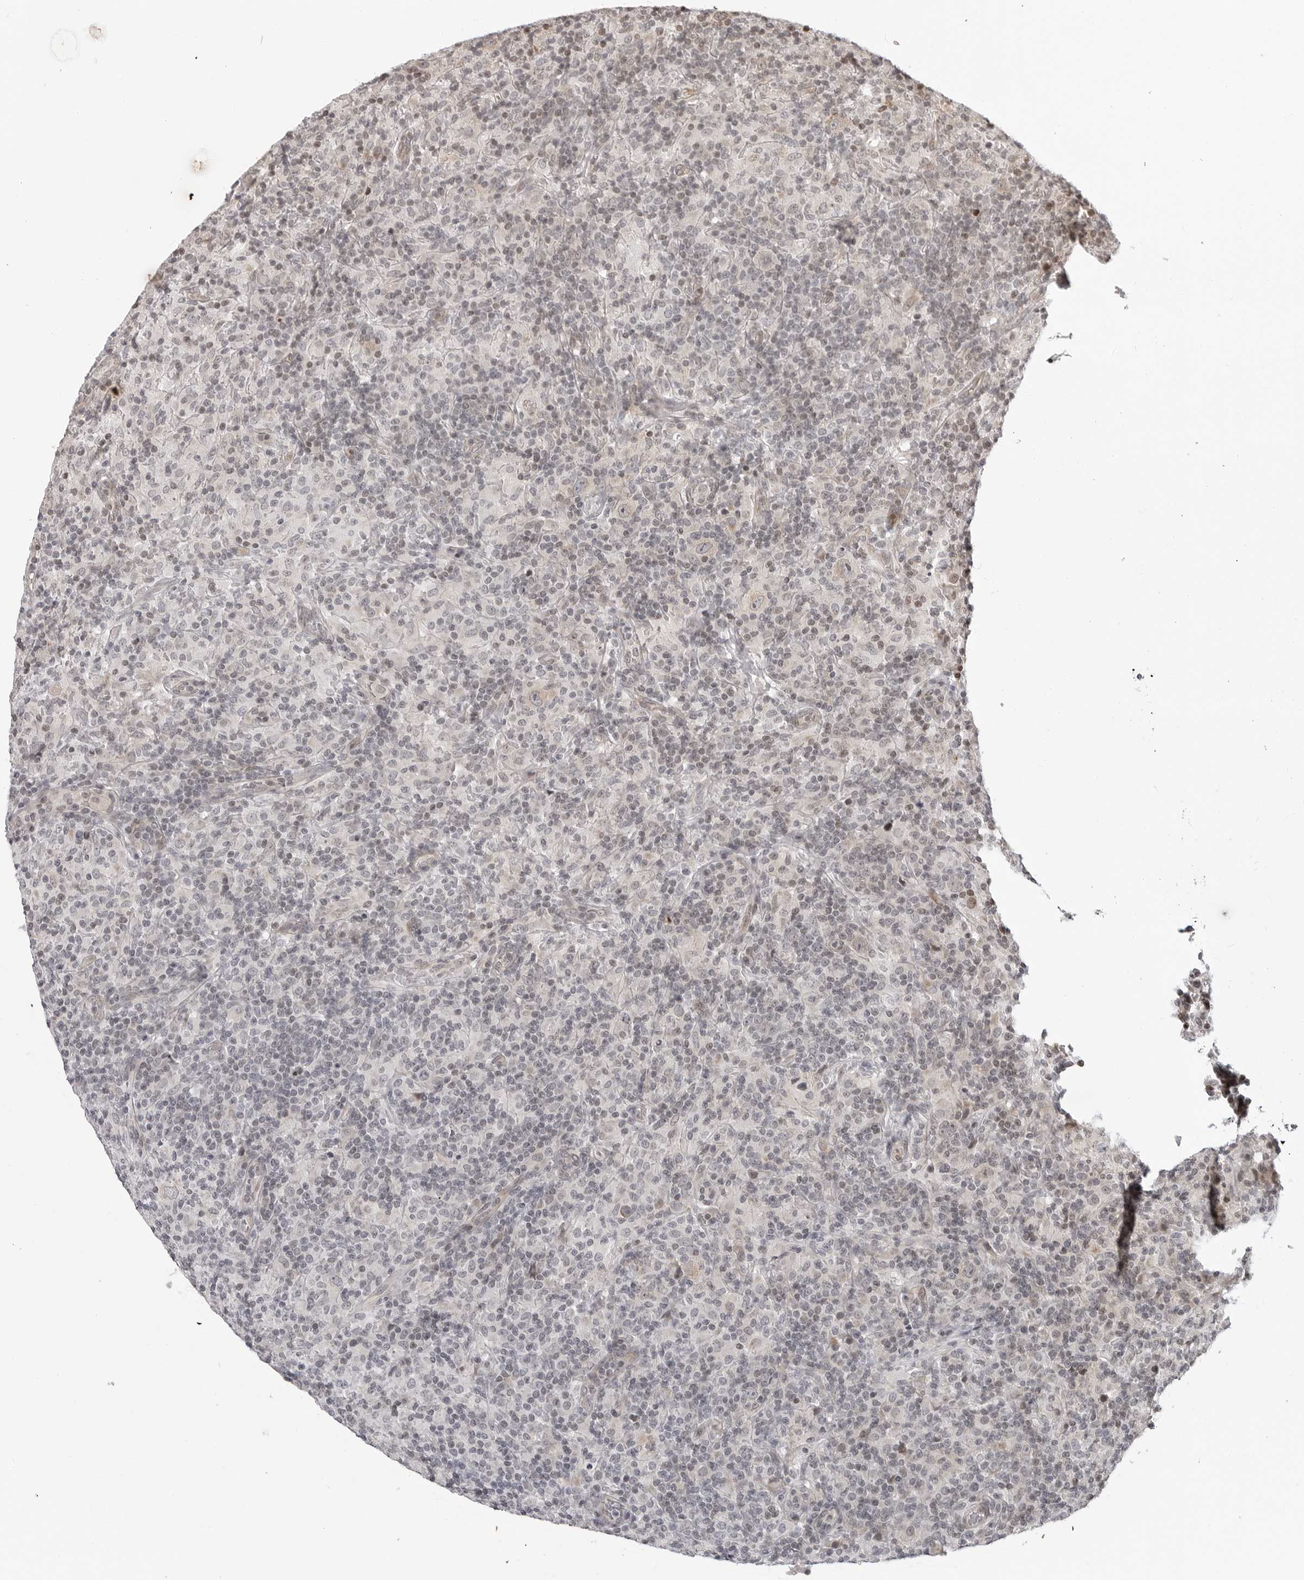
{"staining": {"intensity": "negative", "quantity": "none", "location": "none"}, "tissue": "lymphoma", "cell_type": "Tumor cells", "image_type": "cancer", "snomed": [{"axis": "morphology", "description": "Hodgkin's disease, NOS"}, {"axis": "topography", "description": "Lymph node"}], "caption": "A high-resolution photomicrograph shows IHC staining of Hodgkin's disease, which exhibits no significant expression in tumor cells. (DAB immunohistochemistry (IHC) with hematoxylin counter stain).", "gene": "C8orf33", "patient": {"sex": "male", "age": 70}}